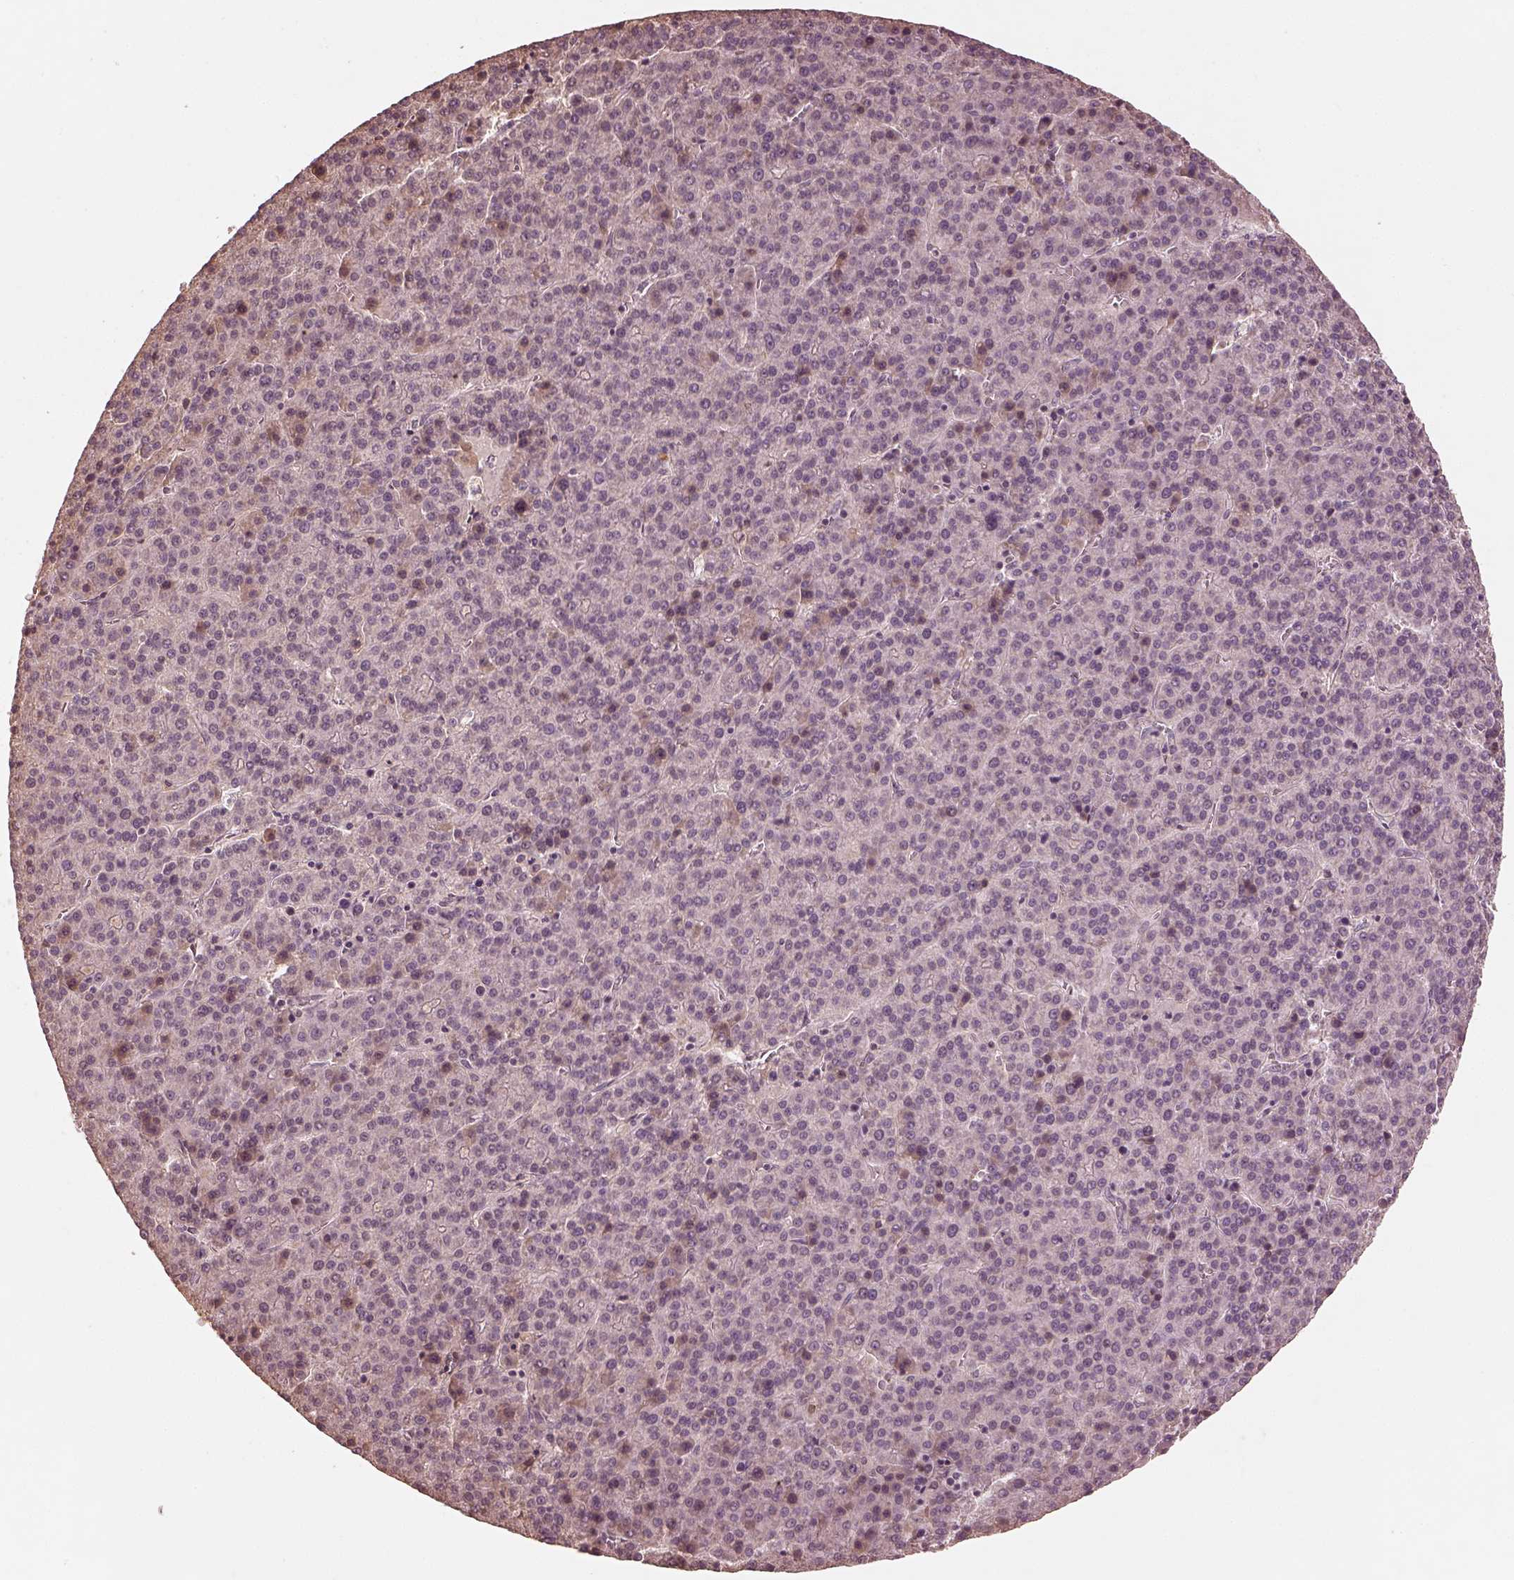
{"staining": {"intensity": "negative", "quantity": "none", "location": "none"}, "tissue": "liver cancer", "cell_type": "Tumor cells", "image_type": "cancer", "snomed": [{"axis": "morphology", "description": "Carcinoma, Hepatocellular, NOS"}, {"axis": "topography", "description": "Liver"}], "caption": "Tumor cells are negative for protein expression in human liver cancer. The staining is performed using DAB brown chromogen with nuclei counter-stained in using hematoxylin.", "gene": "CALR3", "patient": {"sex": "female", "age": 58}}